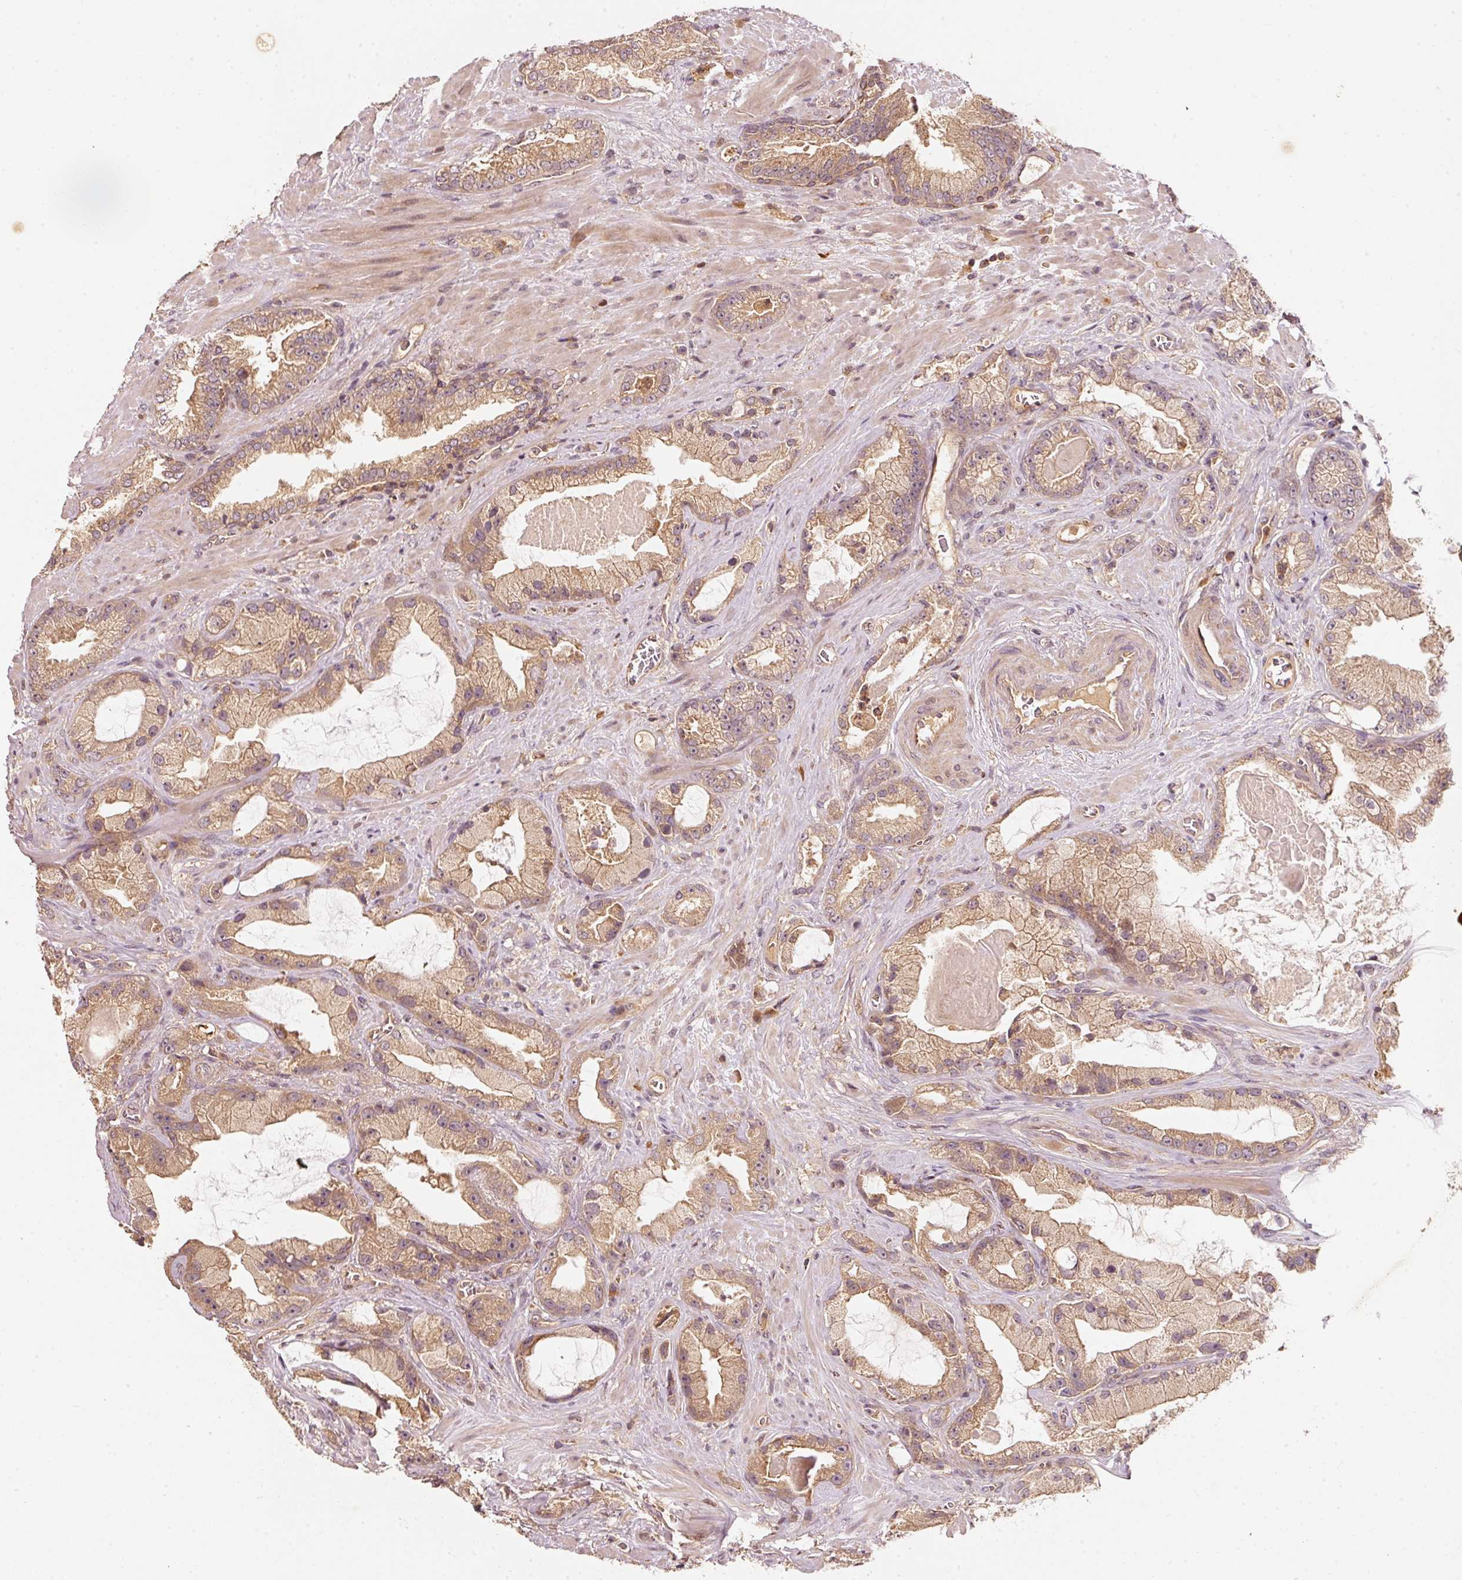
{"staining": {"intensity": "moderate", "quantity": ">75%", "location": "cytoplasmic/membranous"}, "tissue": "prostate cancer", "cell_type": "Tumor cells", "image_type": "cancer", "snomed": [{"axis": "morphology", "description": "Adenocarcinoma, High grade"}, {"axis": "topography", "description": "Prostate"}], "caption": "Prostate cancer (high-grade adenocarcinoma) stained with a brown dye exhibits moderate cytoplasmic/membranous positive positivity in about >75% of tumor cells.", "gene": "RRAS2", "patient": {"sex": "male", "age": 68}}